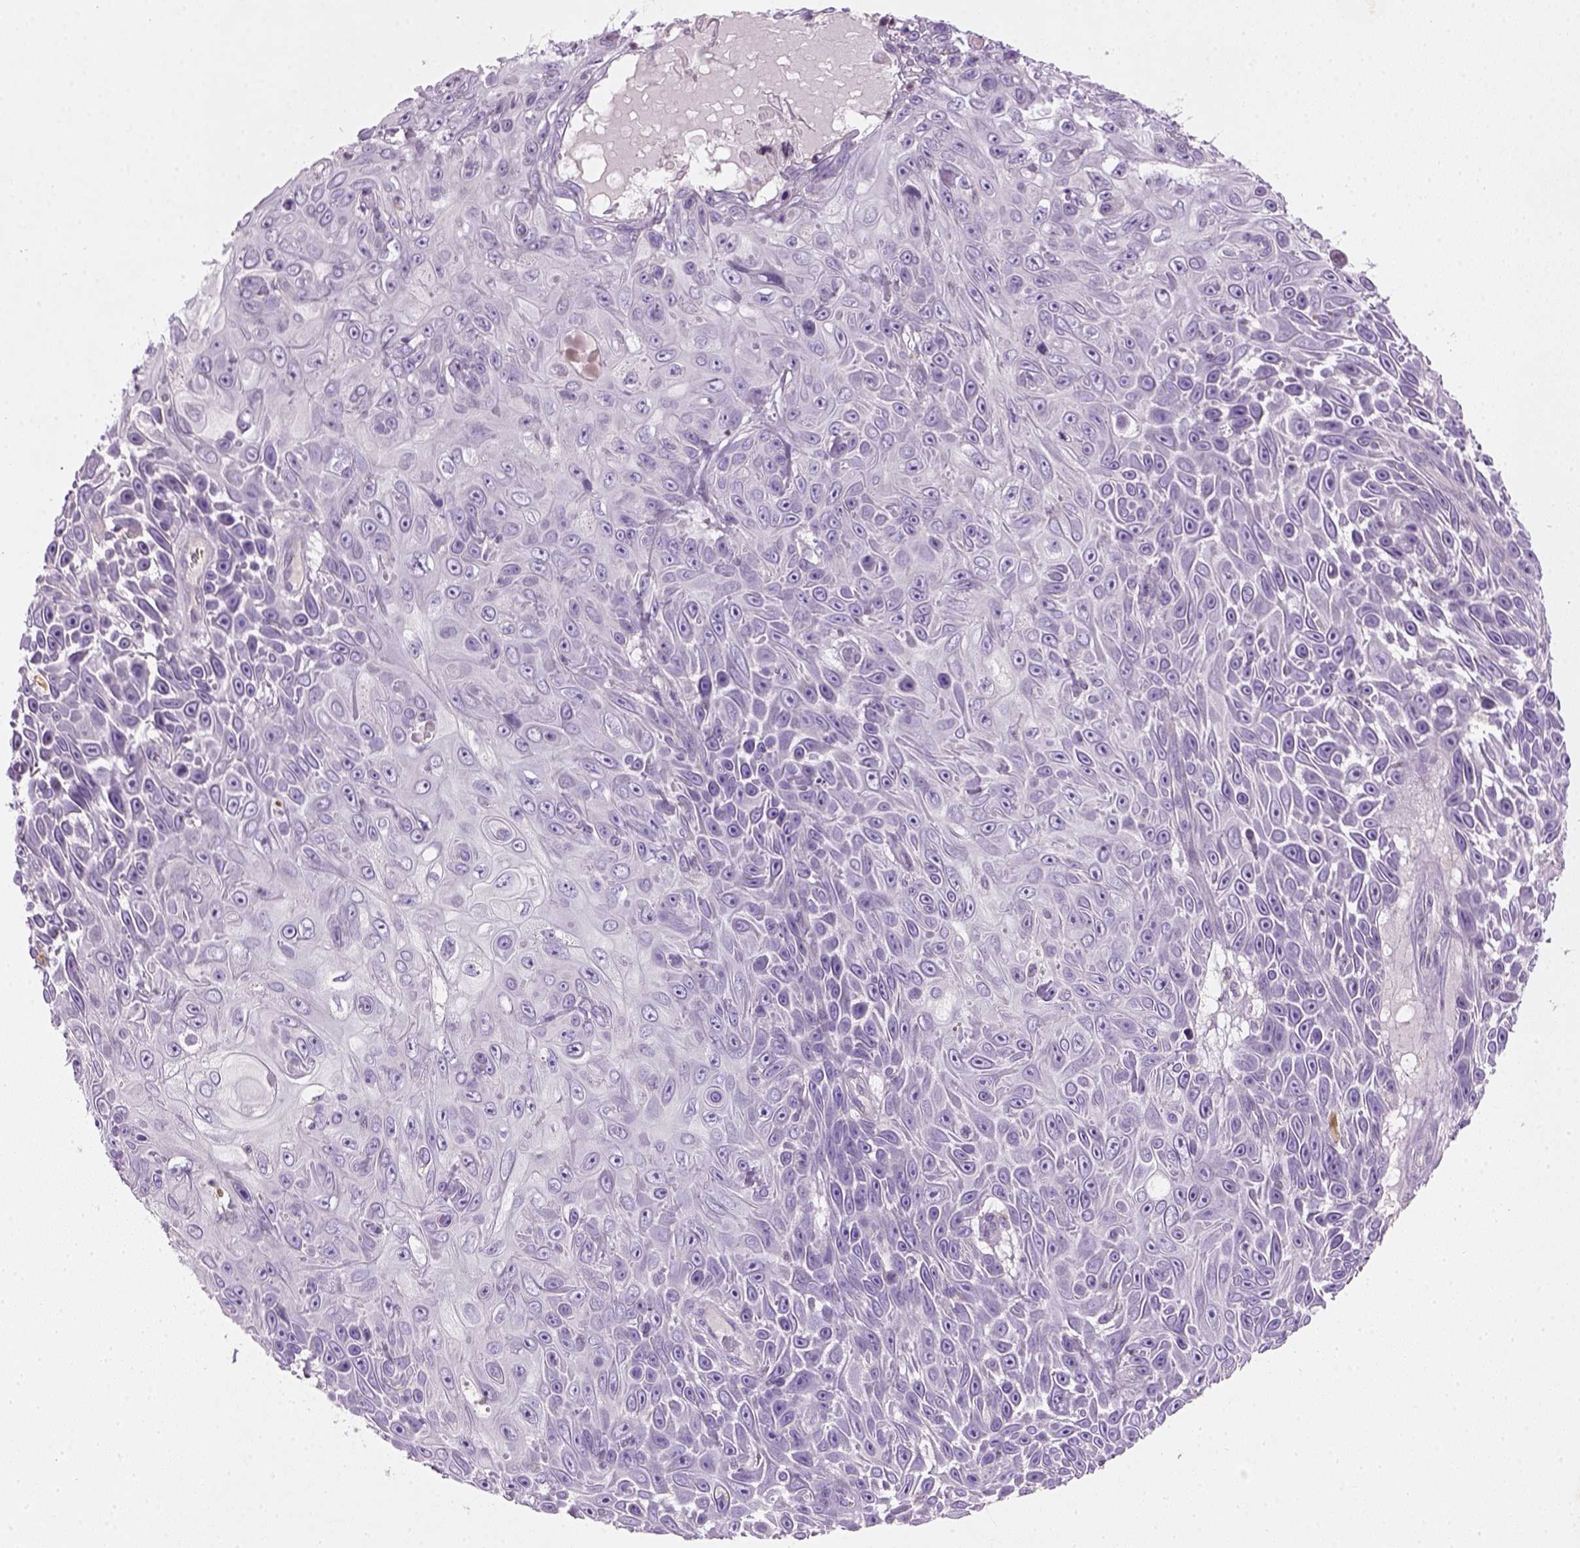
{"staining": {"intensity": "negative", "quantity": "none", "location": "none"}, "tissue": "skin cancer", "cell_type": "Tumor cells", "image_type": "cancer", "snomed": [{"axis": "morphology", "description": "Squamous cell carcinoma, NOS"}, {"axis": "topography", "description": "Skin"}], "caption": "Immunohistochemistry (IHC) photomicrograph of neoplastic tissue: human skin cancer (squamous cell carcinoma) stained with DAB demonstrates no significant protein positivity in tumor cells.", "gene": "NUDT6", "patient": {"sex": "male", "age": 82}}